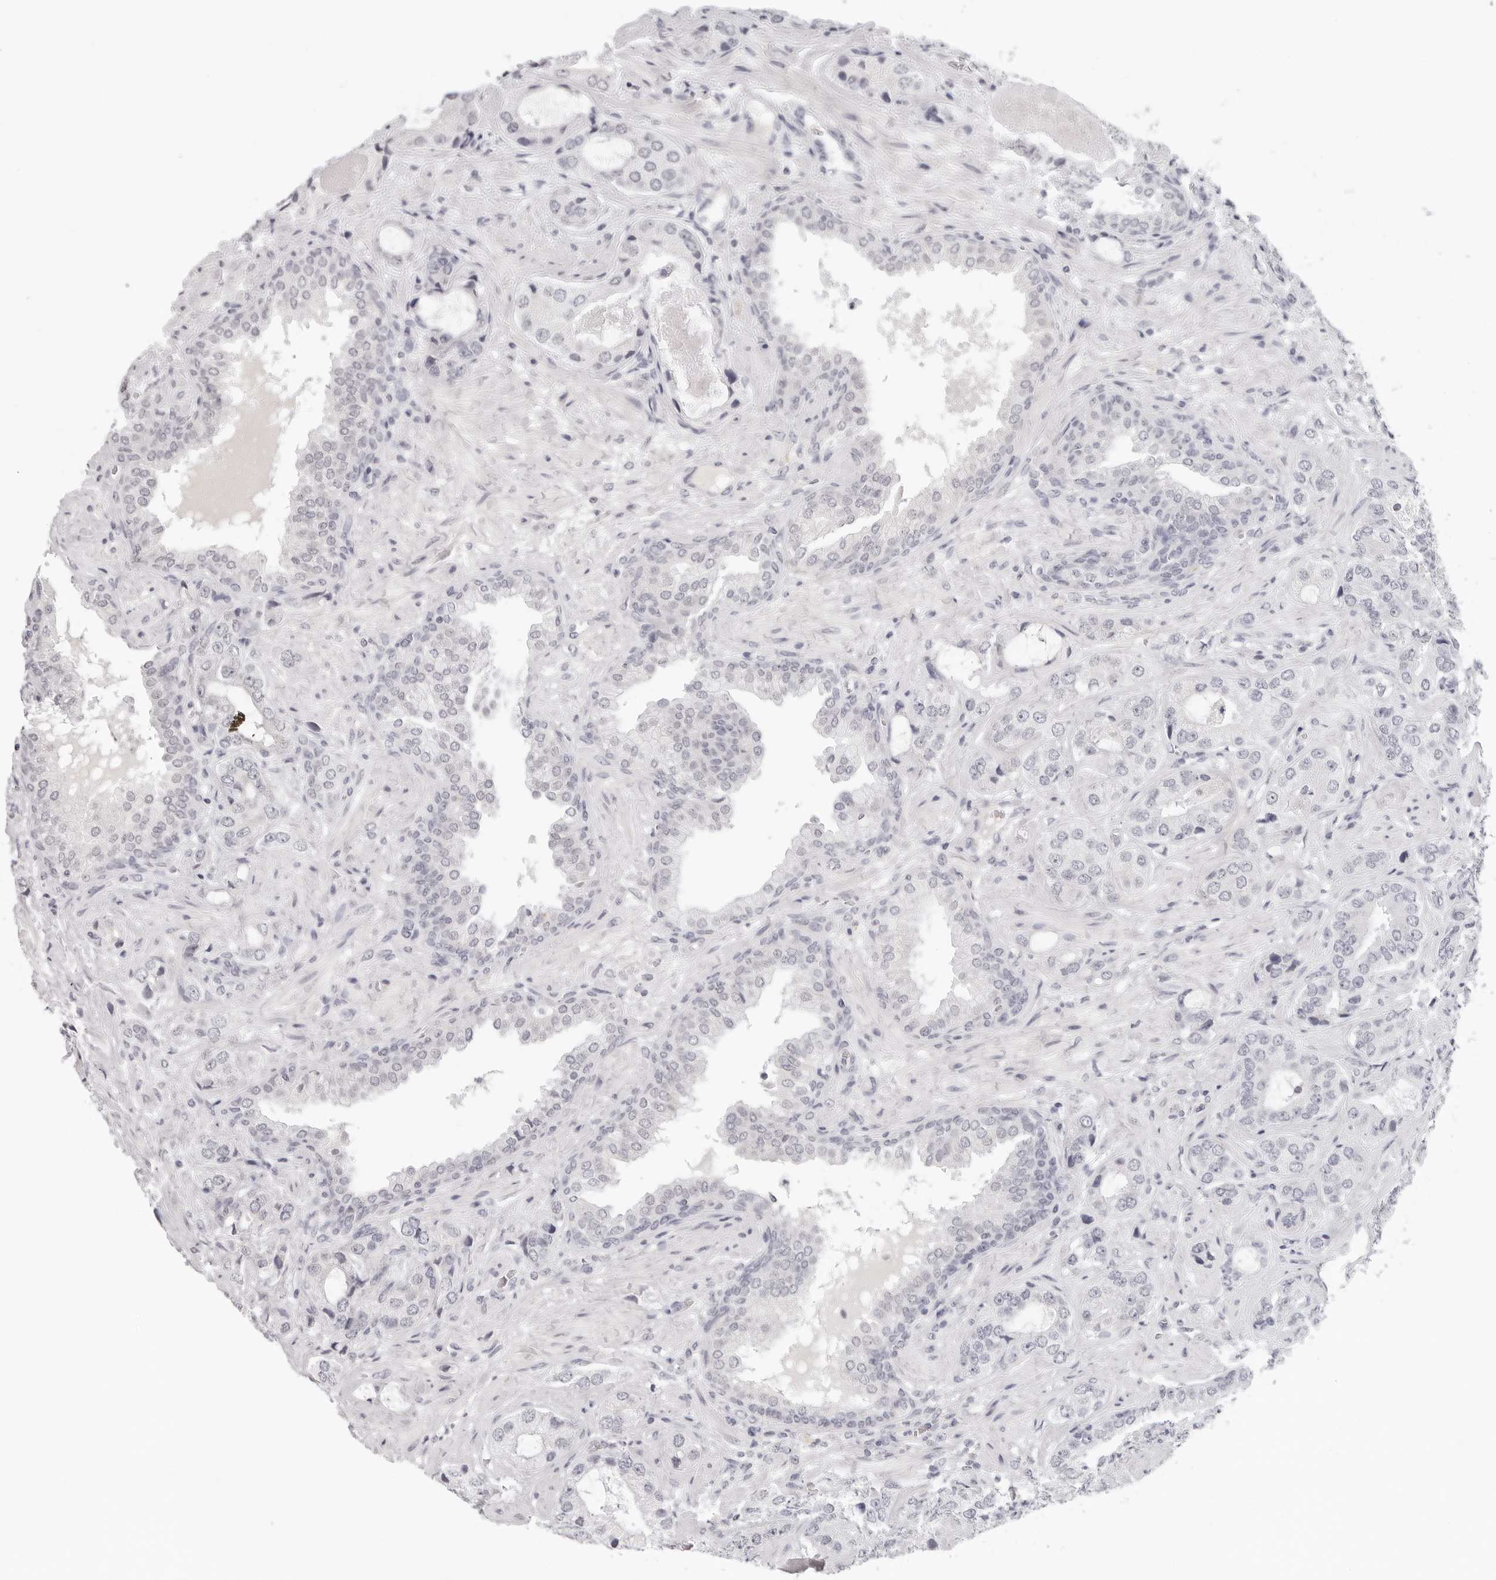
{"staining": {"intensity": "negative", "quantity": "none", "location": "none"}, "tissue": "prostate cancer", "cell_type": "Tumor cells", "image_type": "cancer", "snomed": [{"axis": "morphology", "description": "Normal tissue, NOS"}, {"axis": "morphology", "description": "Adenocarcinoma, High grade"}, {"axis": "topography", "description": "Prostate"}, {"axis": "topography", "description": "Peripheral nerve tissue"}], "caption": "Tumor cells are negative for brown protein staining in adenocarcinoma (high-grade) (prostate).", "gene": "EDN2", "patient": {"sex": "male", "age": 59}}